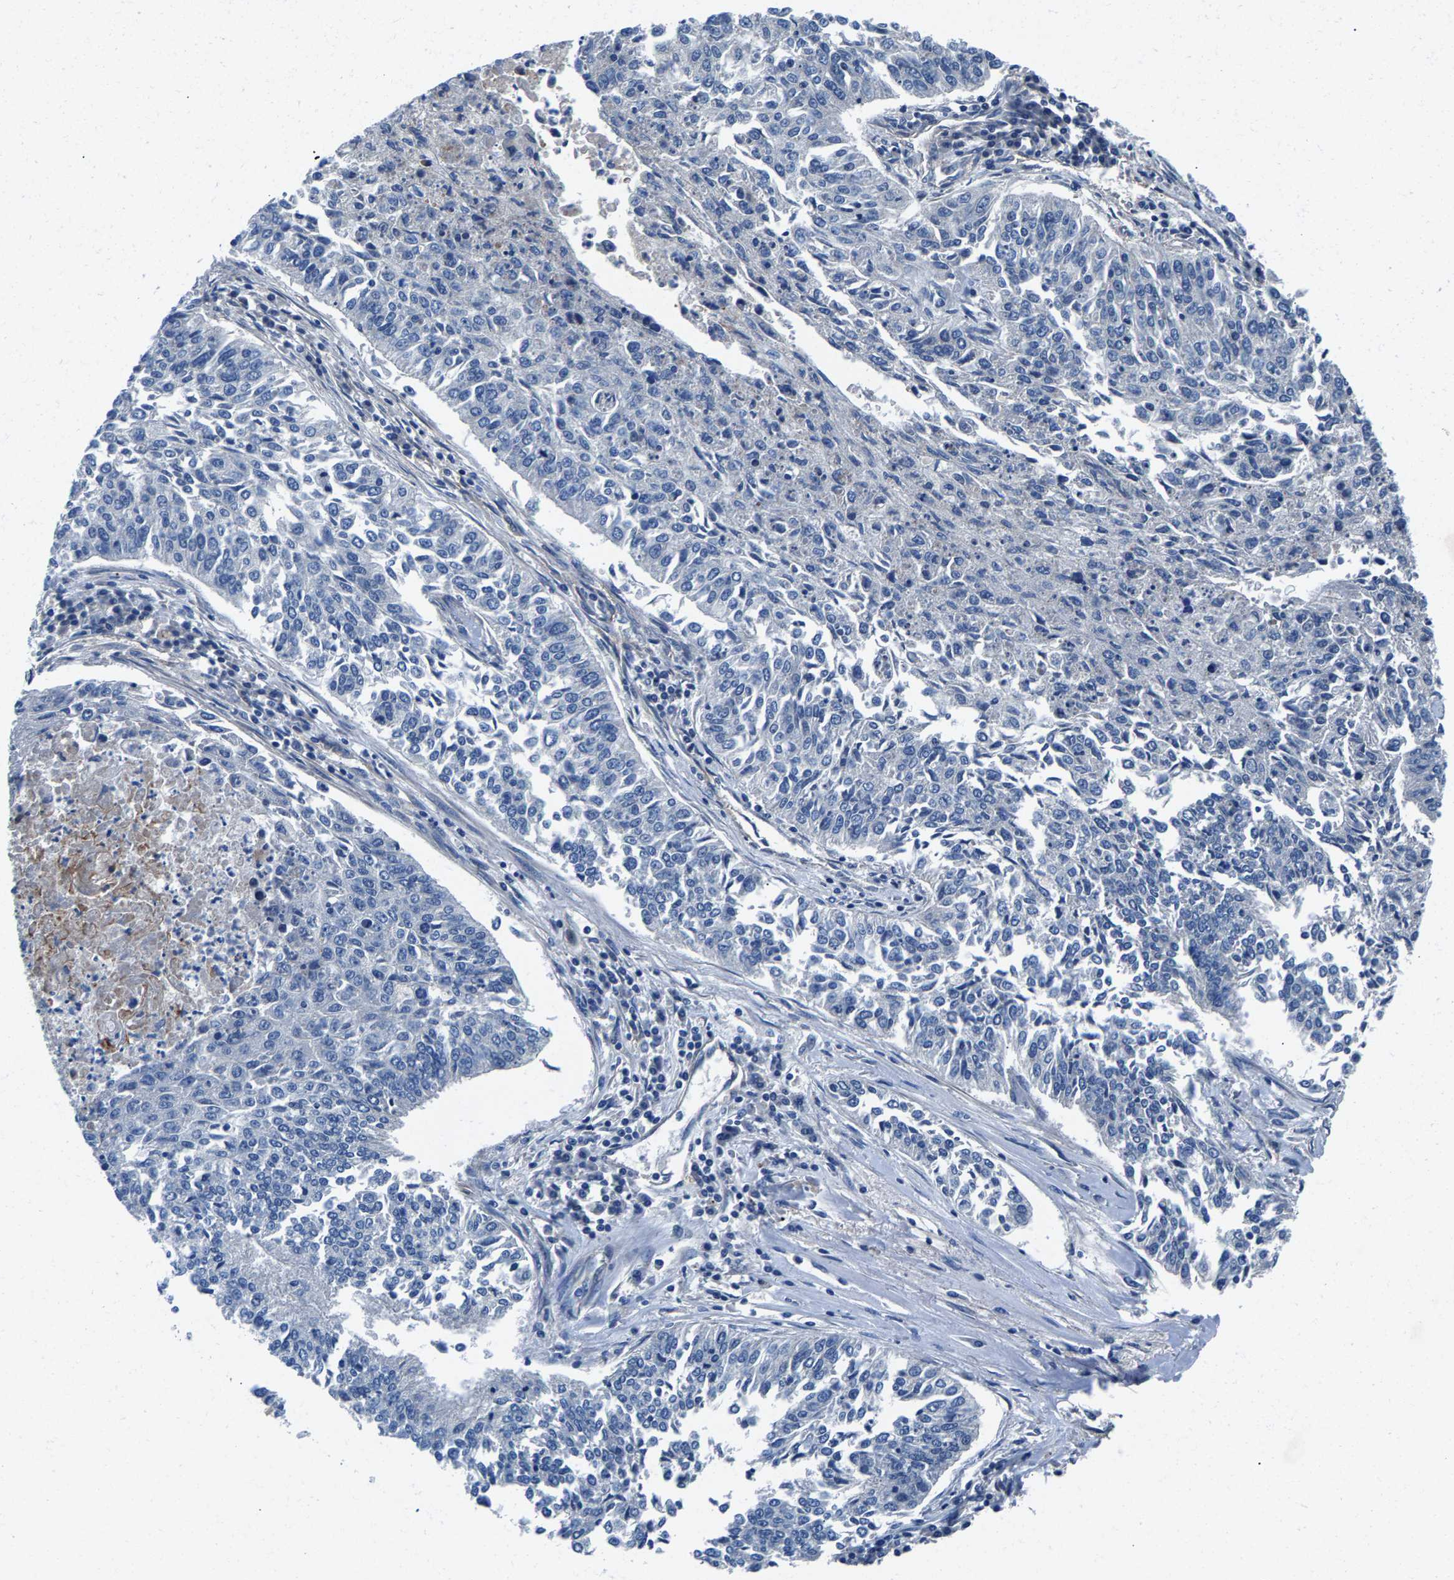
{"staining": {"intensity": "negative", "quantity": "none", "location": "none"}, "tissue": "lung cancer", "cell_type": "Tumor cells", "image_type": "cancer", "snomed": [{"axis": "morphology", "description": "Normal tissue, NOS"}, {"axis": "morphology", "description": "Squamous cell carcinoma, NOS"}, {"axis": "topography", "description": "Cartilage tissue"}, {"axis": "topography", "description": "Bronchus"}, {"axis": "topography", "description": "Lung"}], "caption": "Immunohistochemical staining of human lung cancer (squamous cell carcinoma) reveals no significant expression in tumor cells.", "gene": "CDRT4", "patient": {"sex": "female", "age": 49}}